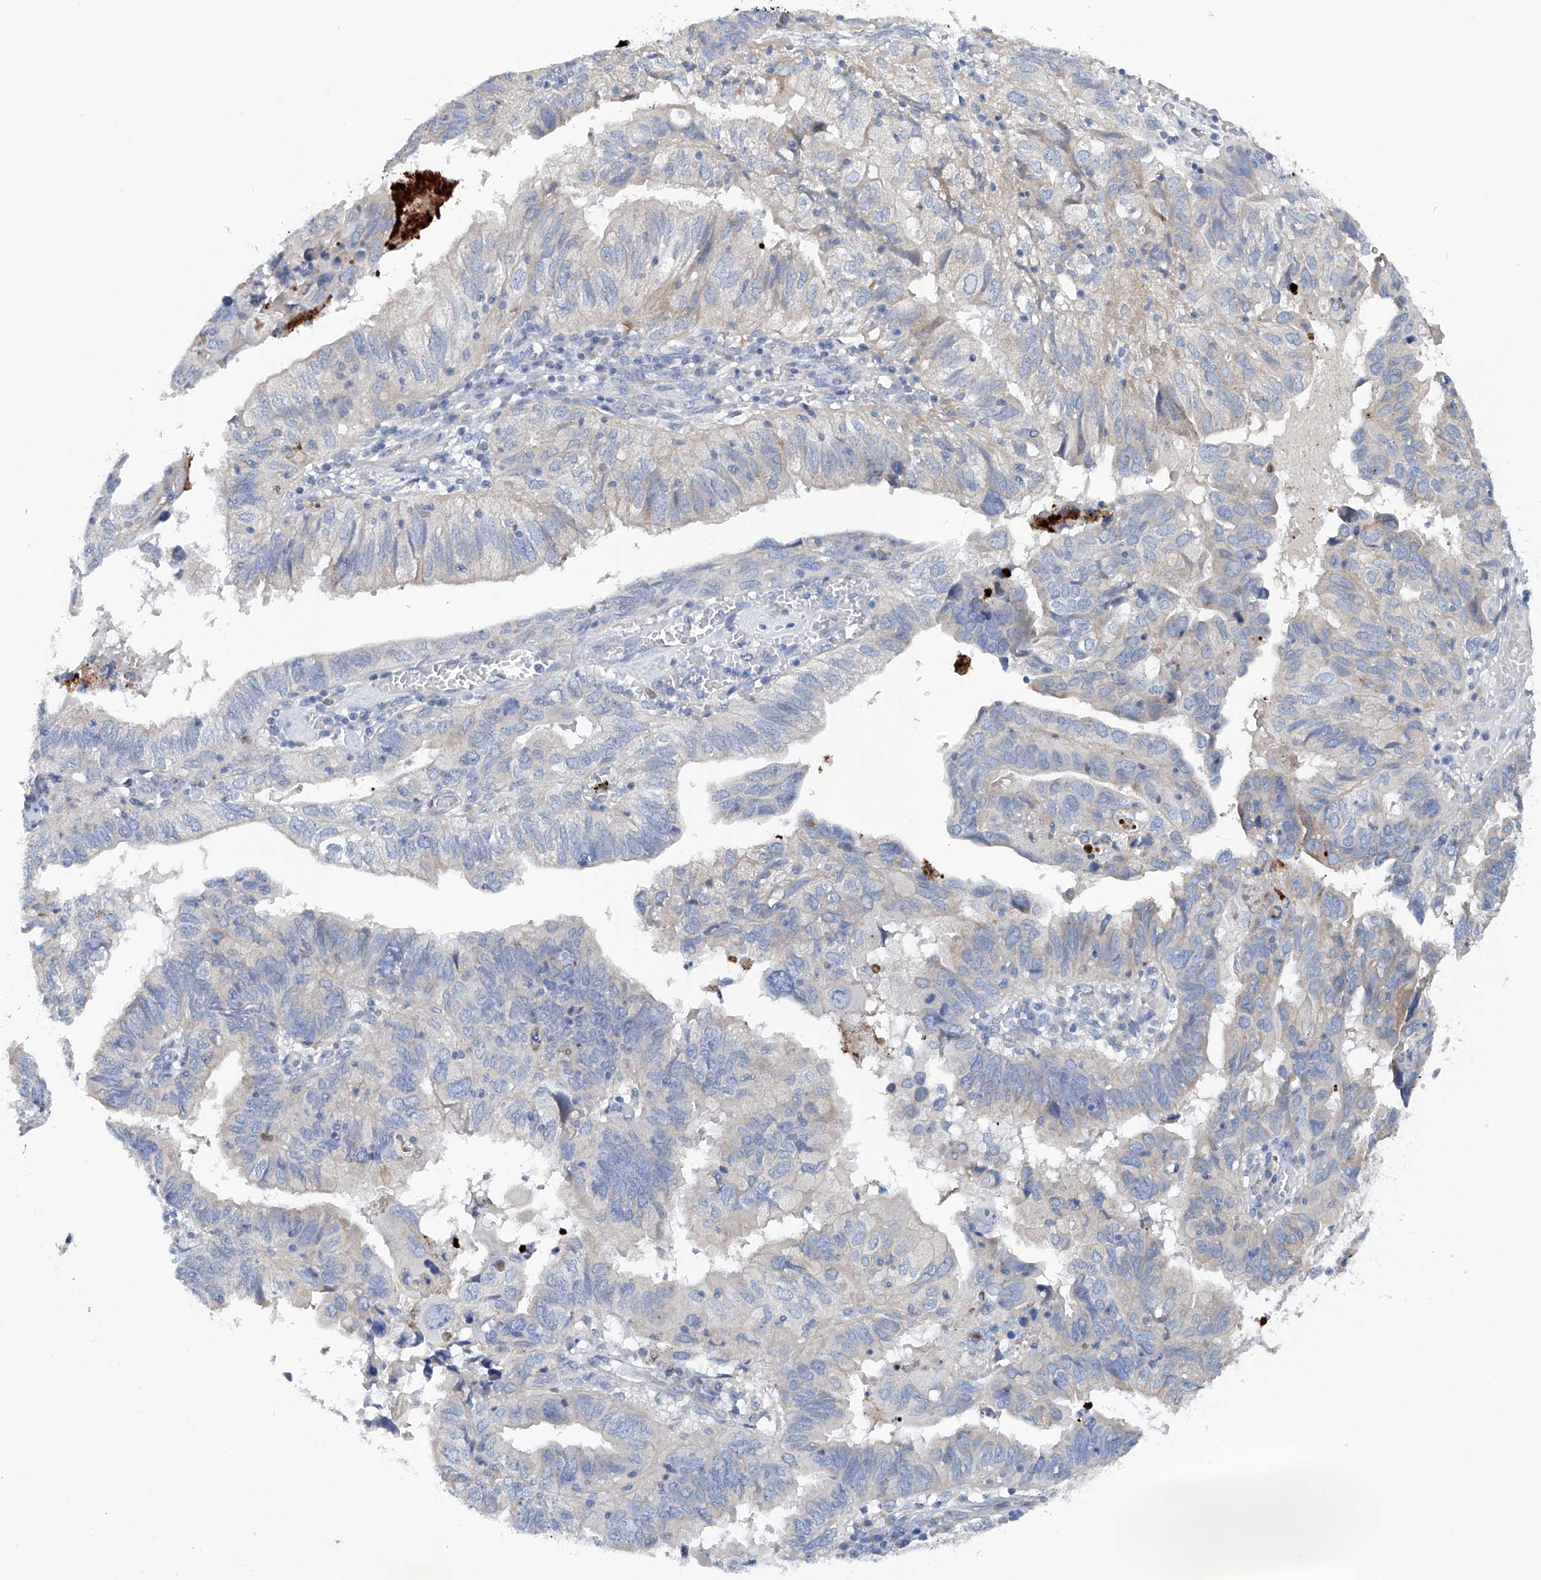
{"staining": {"intensity": "negative", "quantity": "none", "location": "none"}, "tissue": "endometrial cancer", "cell_type": "Tumor cells", "image_type": "cancer", "snomed": [{"axis": "morphology", "description": "Adenocarcinoma, NOS"}, {"axis": "topography", "description": "Uterus"}], "caption": "A photomicrograph of endometrial cancer stained for a protein demonstrates no brown staining in tumor cells.", "gene": "CEP85L", "patient": {"sex": "female", "age": 77}}